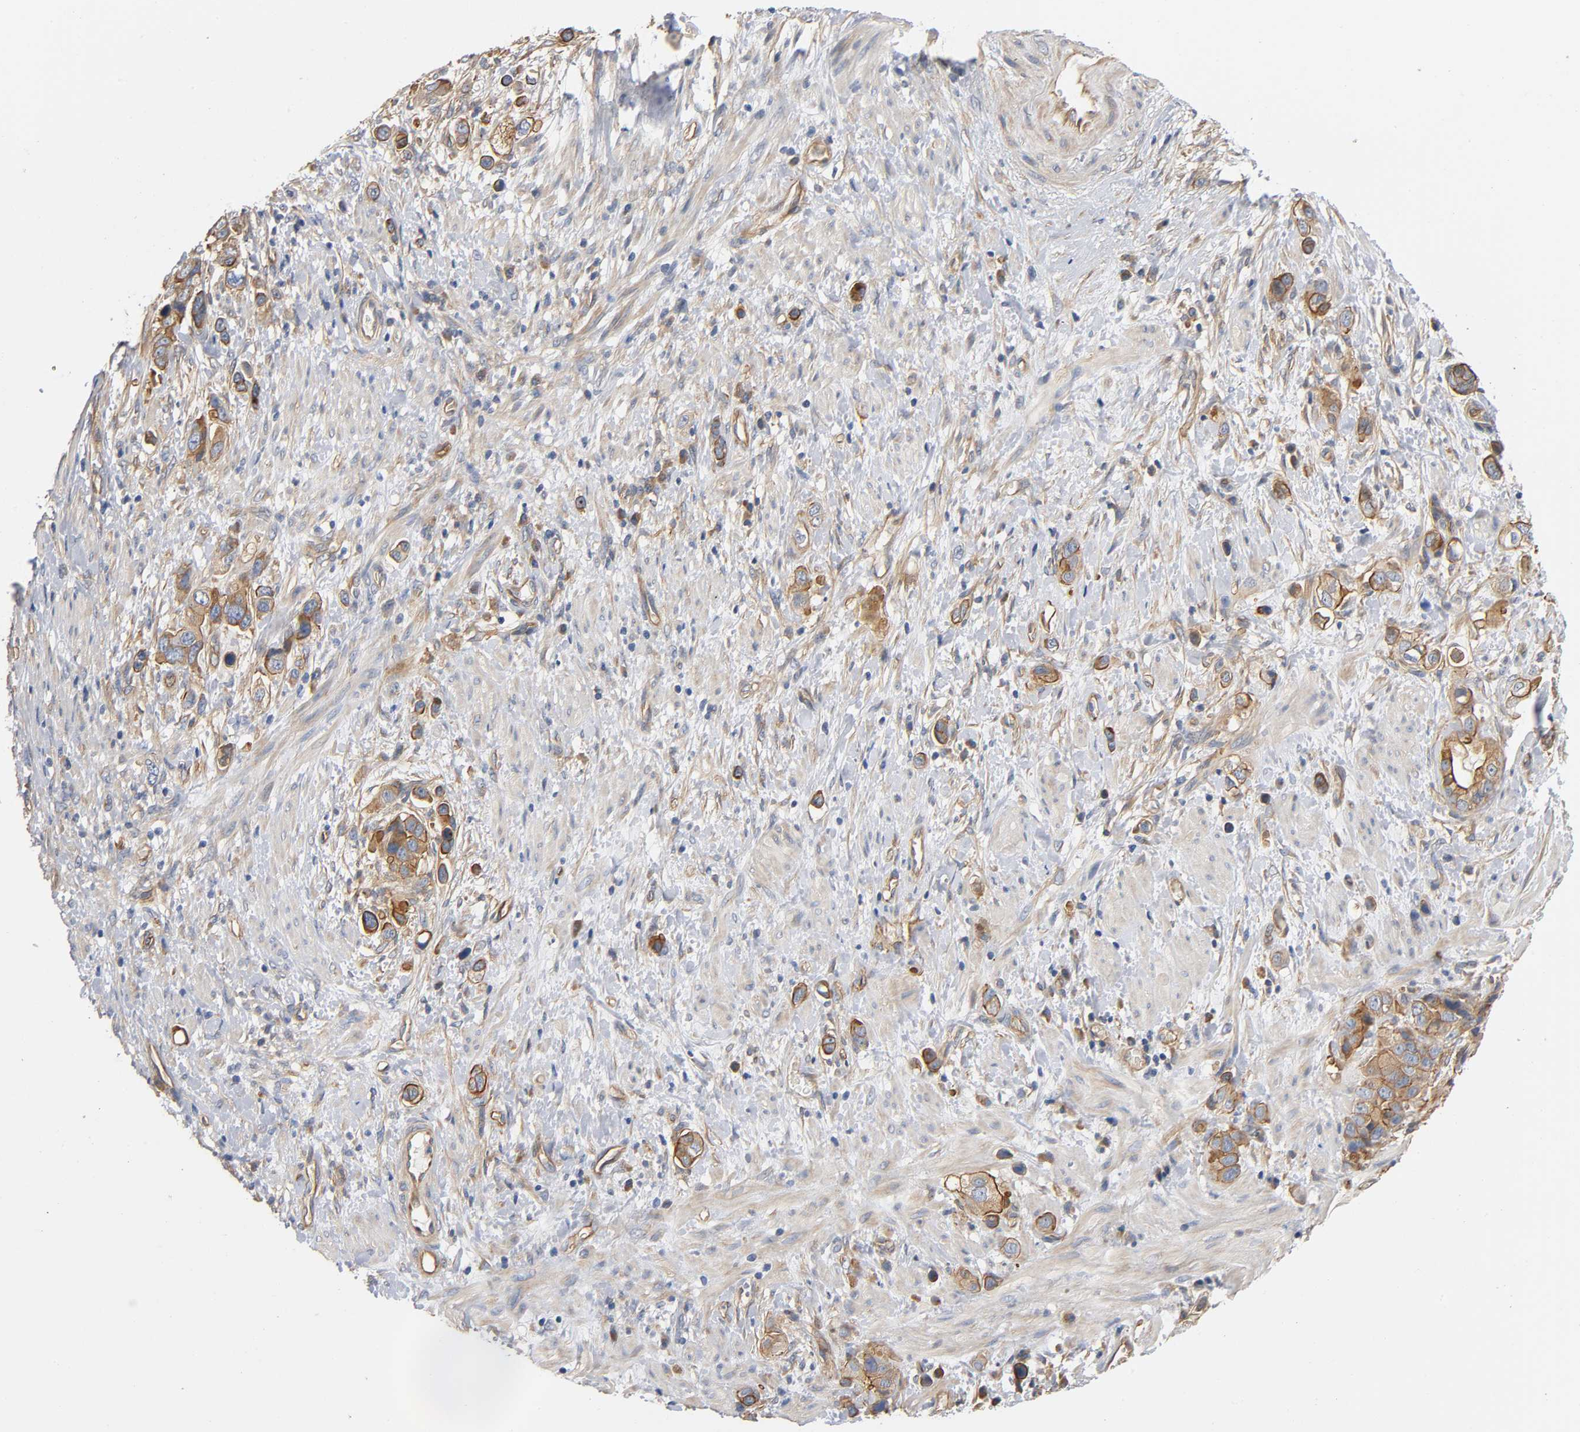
{"staining": {"intensity": "moderate", "quantity": ">75%", "location": "cytoplasmic/membranous"}, "tissue": "stomach cancer", "cell_type": "Tumor cells", "image_type": "cancer", "snomed": [{"axis": "morphology", "description": "Adenocarcinoma, NOS"}, {"axis": "topography", "description": "Stomach, lower"}], "caption": "Immunohistochemical staining of stomach cancer (adenocarcinoma) reveals medium levels of moderate cytoplasmic/membranous protein positivity in approximately >75% of tumor cells. (IHC, brightfield microscopy, high magnification).", "gene": "MARS1", "patient": {"sex": "female", "age": 93}}